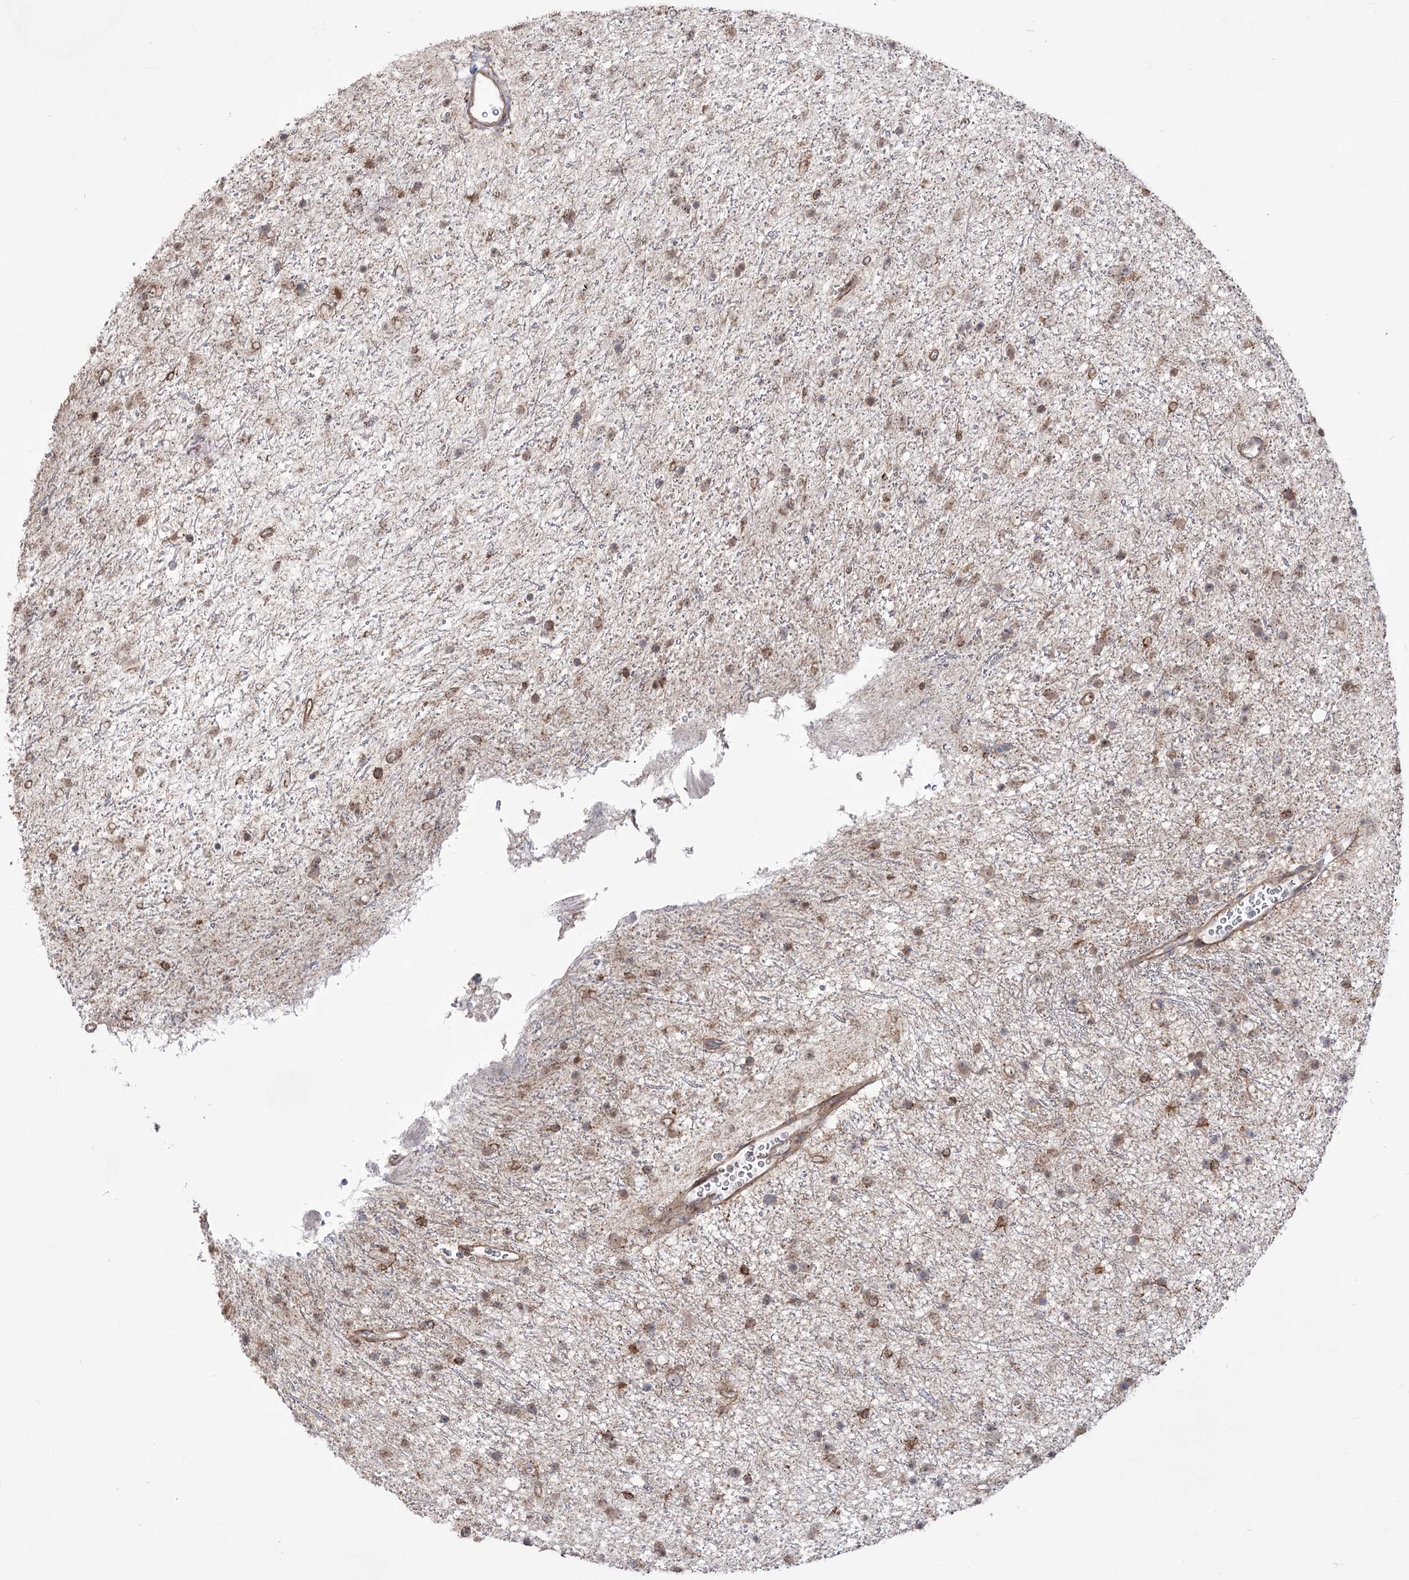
{"staining": {"intensity": "moderate", "quantity": ">75%", "location": "cytoplasmic/membranous"}, "tissue": "glioma", "cell_type": "Tumor cells", "image_type": "cancer", "snomed": [{"axis": "morphology", "description": "Glioma, malignant, Low grade"}, {"axis": "topography", "description": "Cerebral cortex"}], "caption": "This is a histology image of immunohistochemistry staining of malignant glioma (low-grade), which shows moderate staining in the cytoplasmic/membranous of tumor cells.", "gene": "ZSCAN23", "patient": {"sex": "female", "age": 39}}